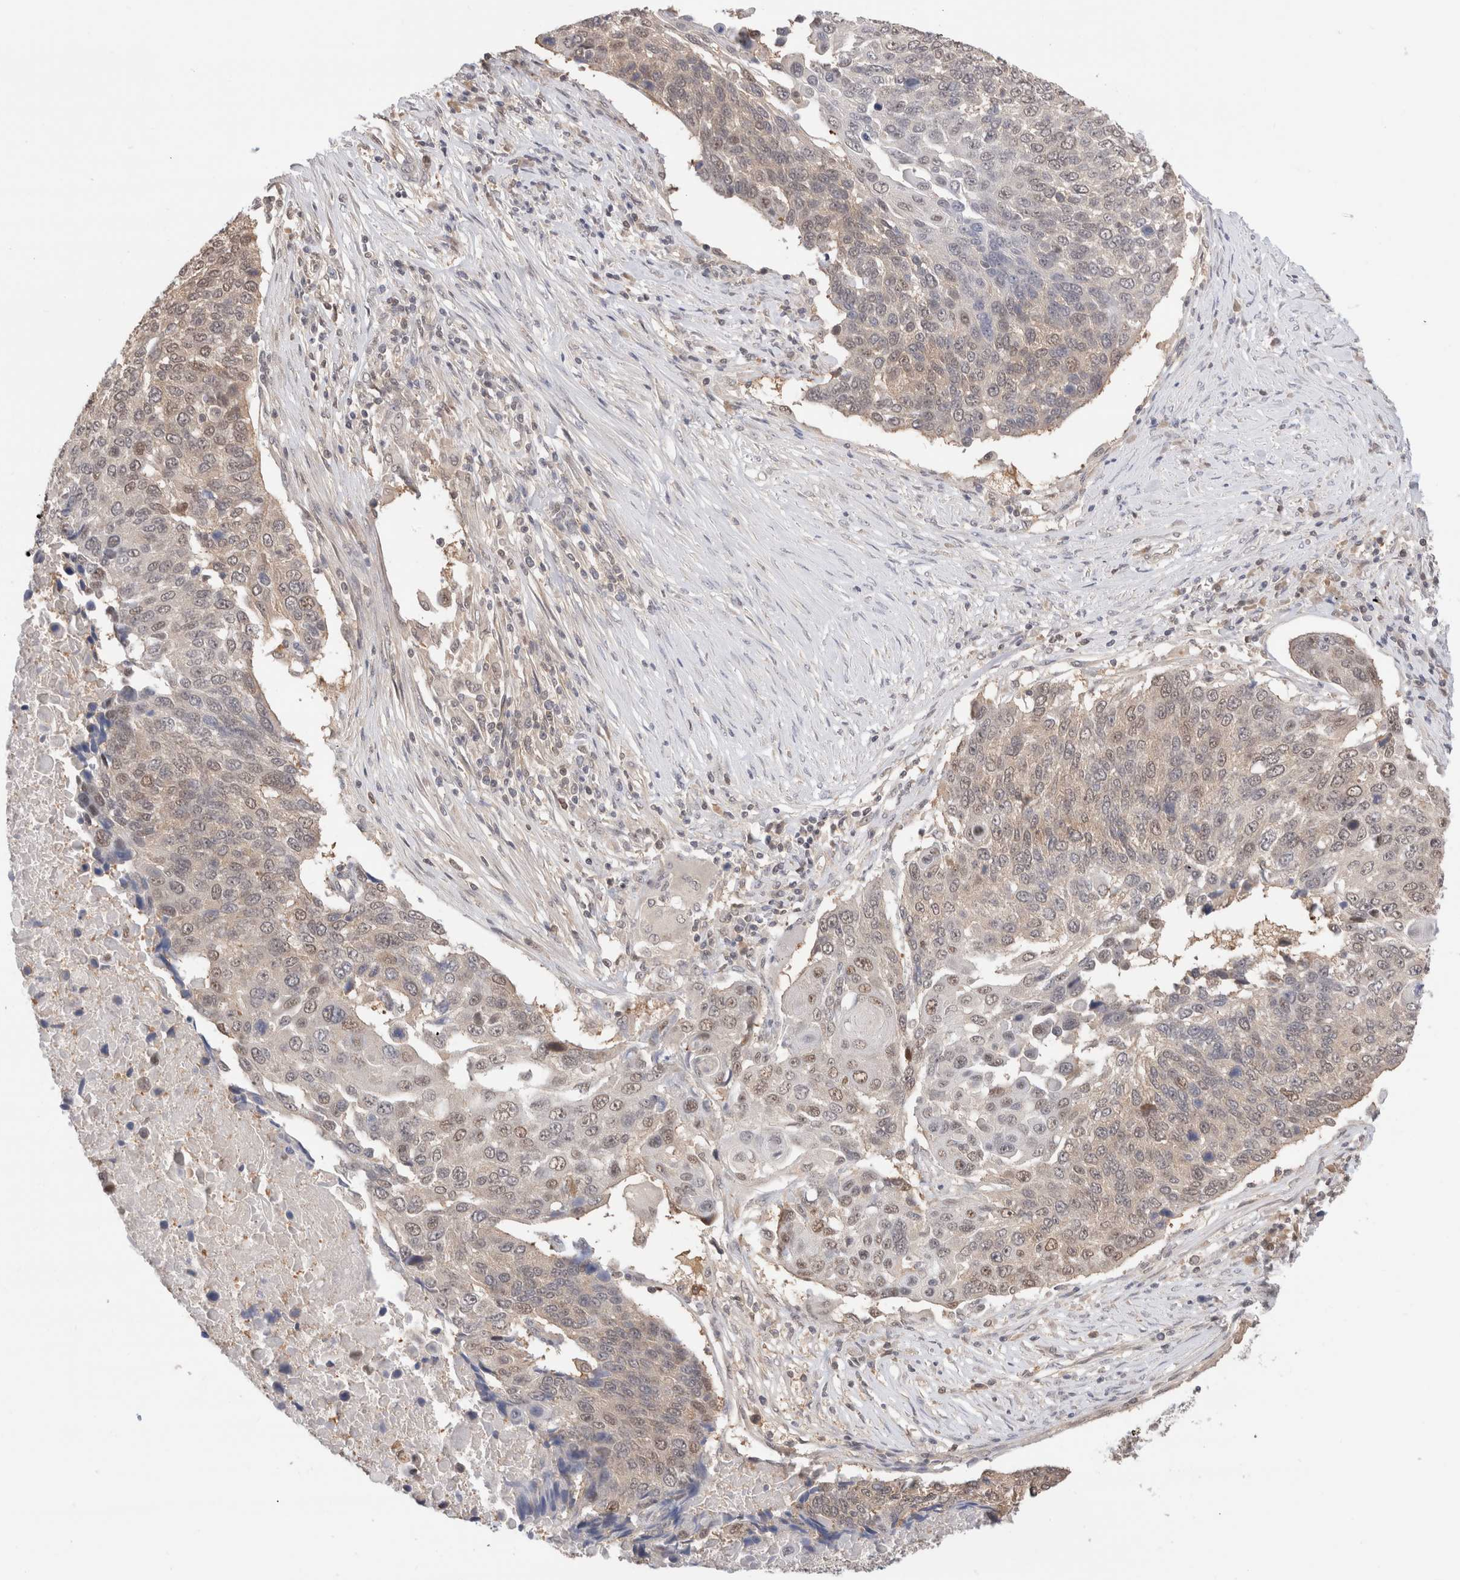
{"staining": {"intensity": "weak", "quantity": "25%-75%", "location": "cytoplasmic/membranous,nuclear"}, "tissue": "lung cancer", "cell_type": "Tumor cells", "image_type": "cancer", "snomed": [{"axis": "morphology", "description": "Squamous cell carcinoma, NOS"}, {"axis": "topography", "description": "Lung"}], "caption": "A histopathology image of squamous cell carcinoma (lung) stained for a protein exhibits weak cytoplasmic/membranous and nuclear brown staining in tumor cells.", "gene": "C17orf97", "patient": {"sex": "male", "age": 66}}